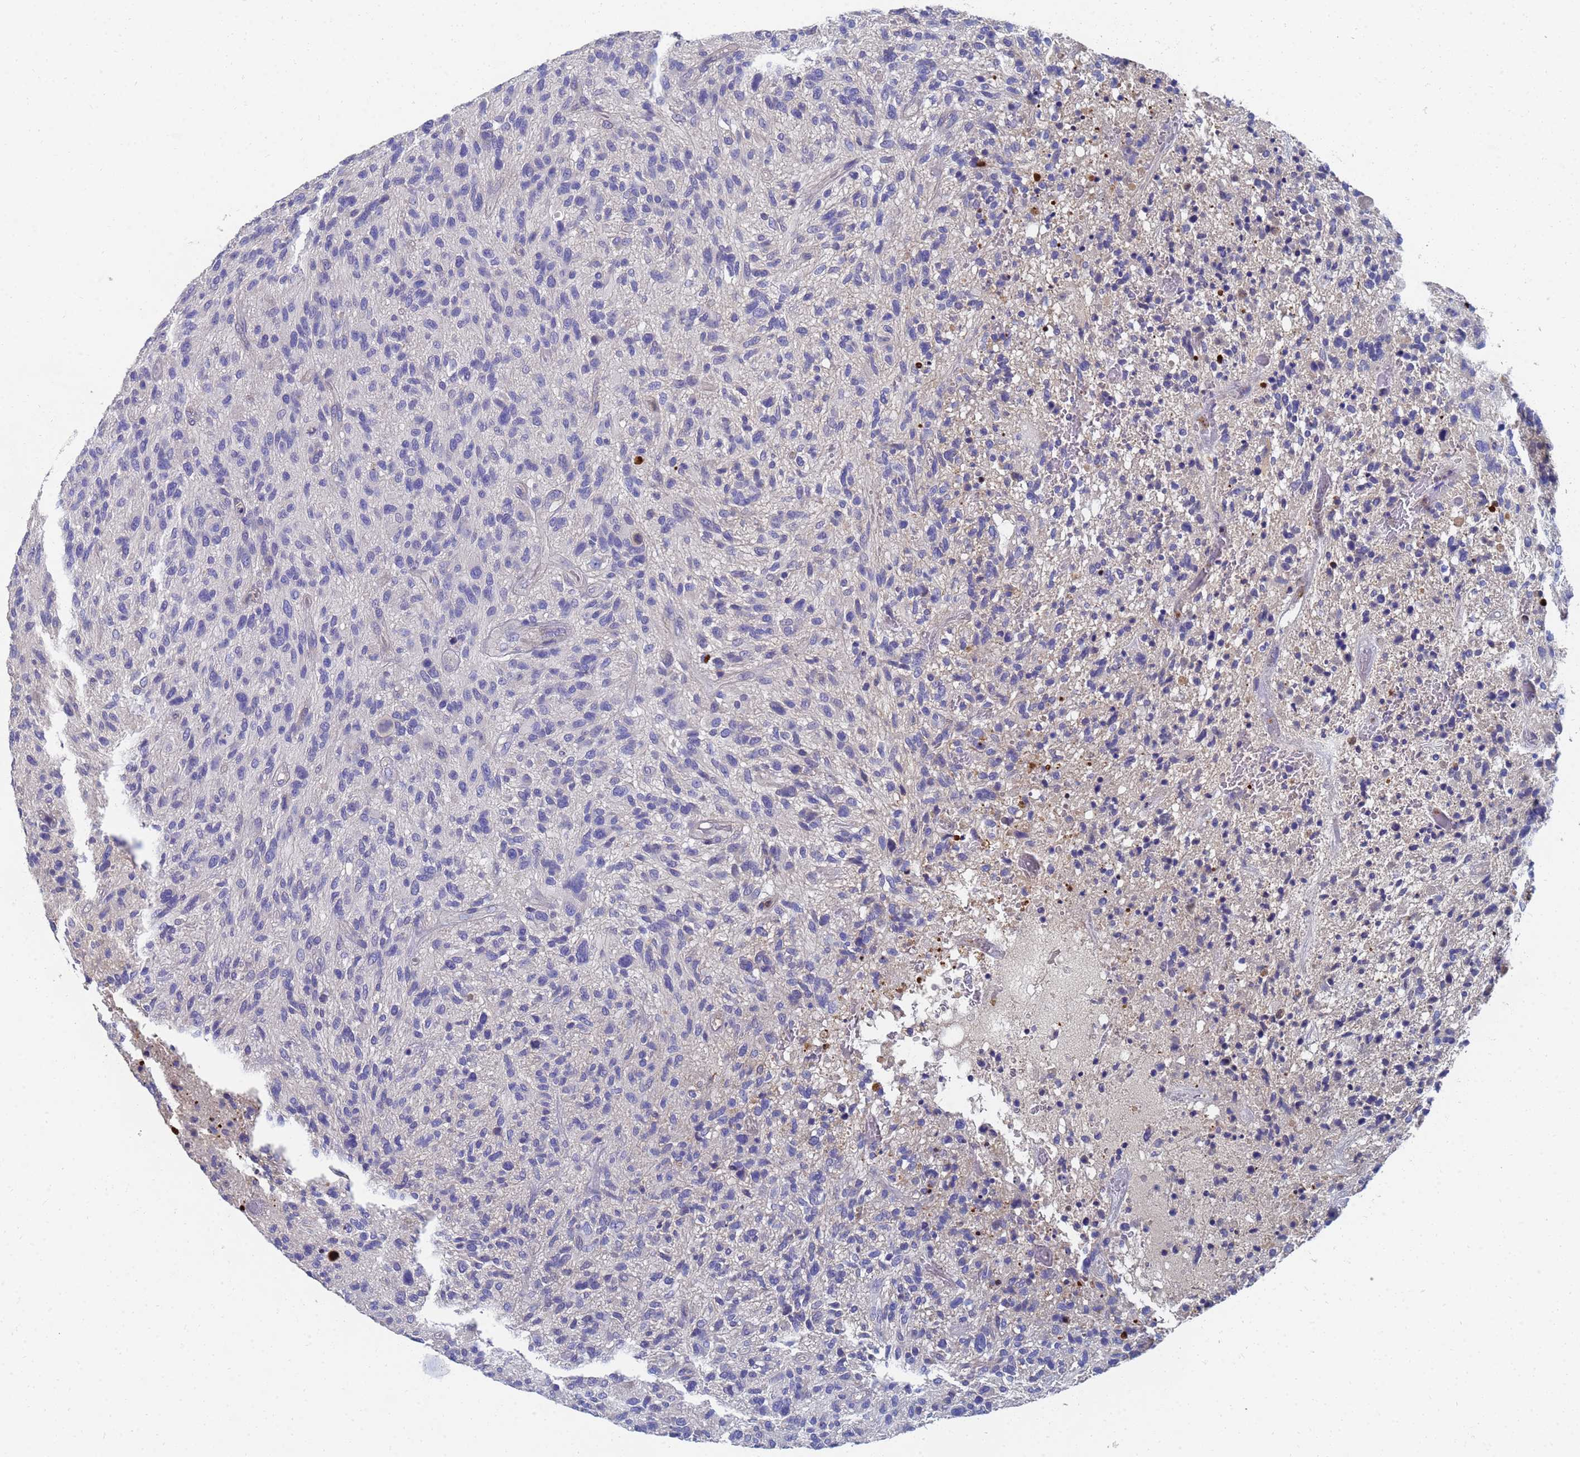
{"staining": {"intensity": "negative", "quantity": "none", "location": "none"}, "tissue": "glioma", "cell_type": "Tumor cells", "image_type": "cancer", "snomed": [{"axis": "morphology", "description": "Glioma, malignant, High grade"}, {"axis": "topography", "description": "Brain"}], "caption": "A micrograph of glioma stained for a protein displays no brown staining in tumor cells.", "gene": "LBX2", "patient": {"sex": "male", "age": 47}}